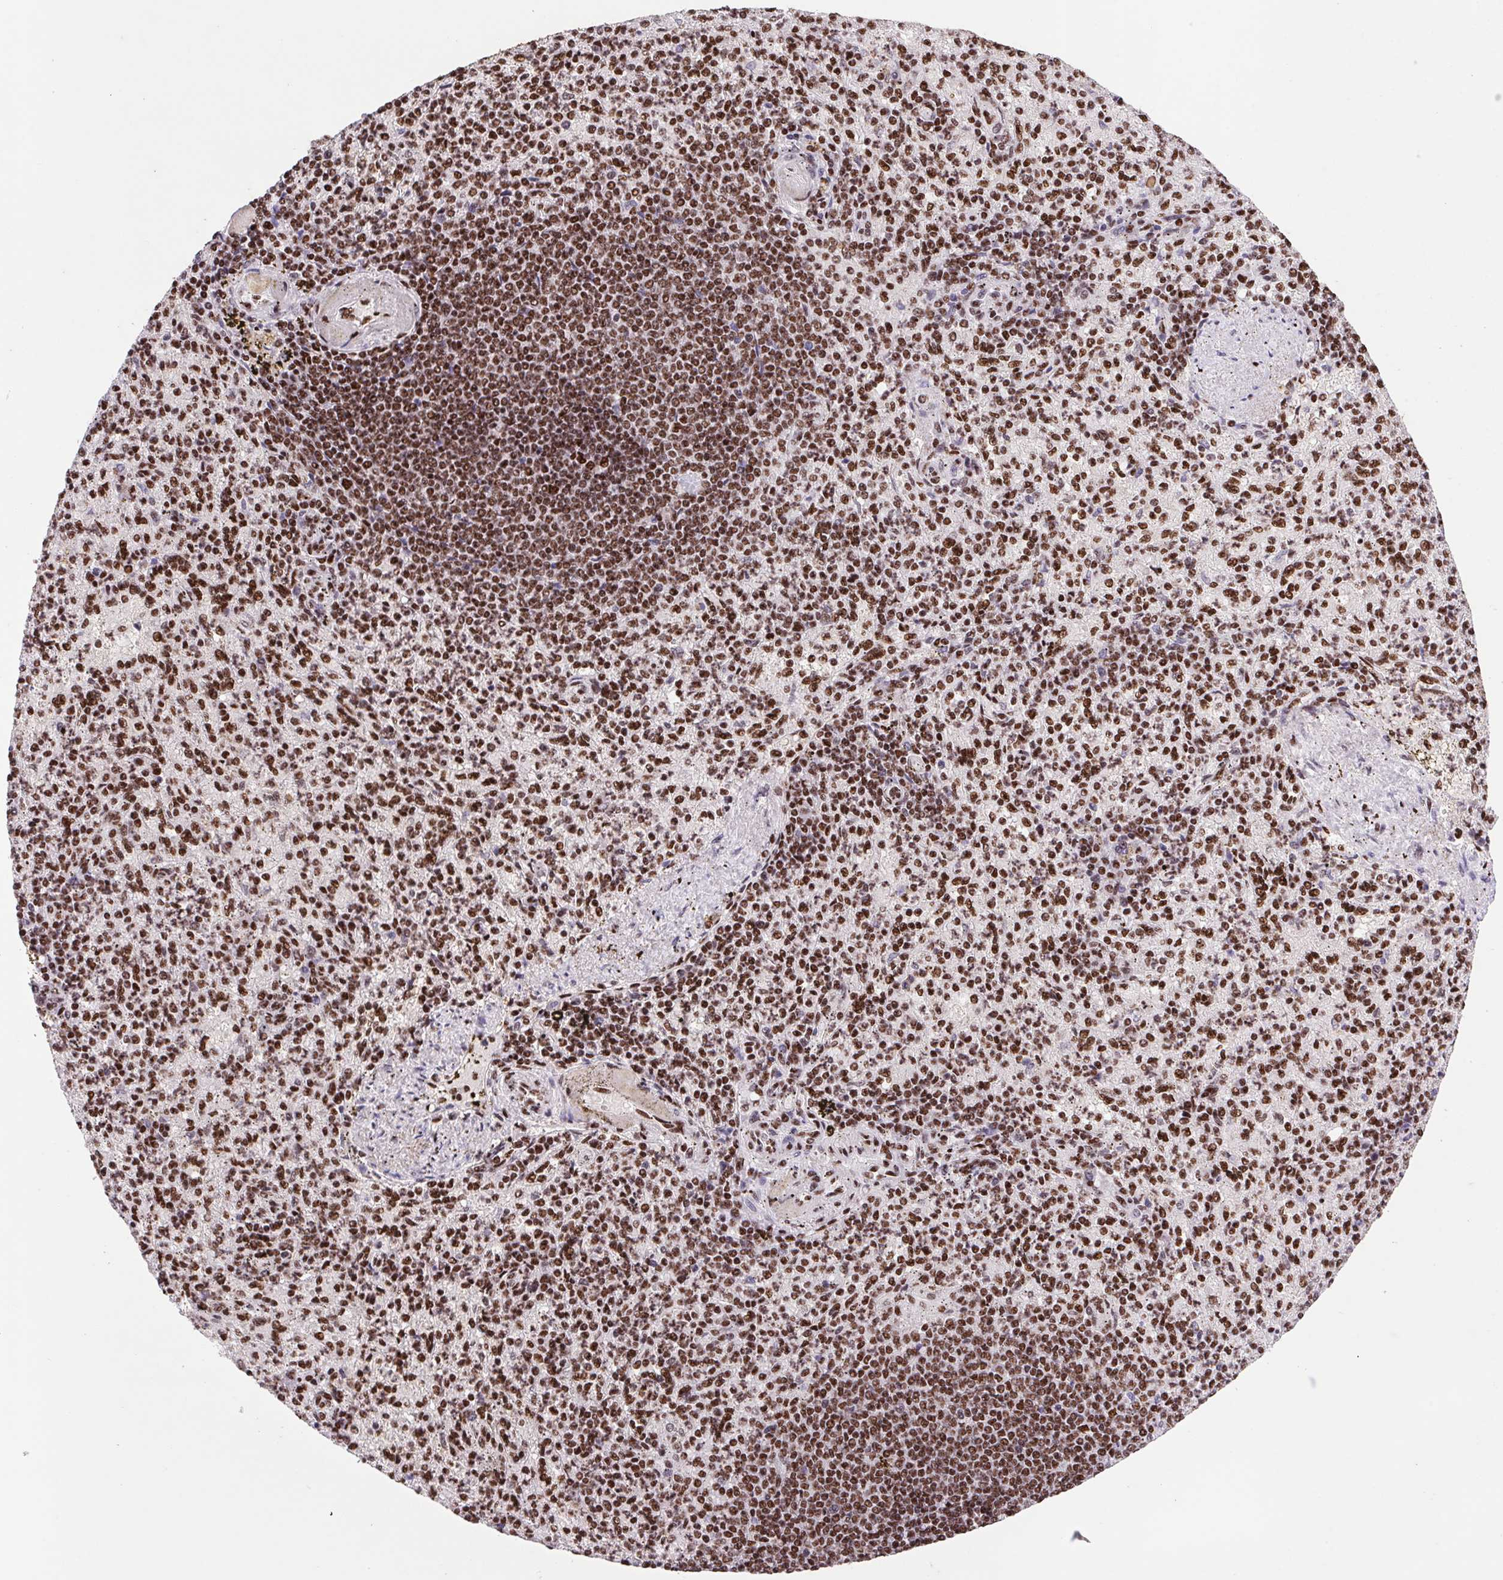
{"staining": {"intensity": "strong", "quantity": ">75%", "location": "nuclear"}, "tissue": "spleen", "cell_type": "Cells in red pulp", "image_type": "normal", "snomed": [{"axis": "morphology", "description": "Normal tissue, NOS"}, {"axis": "topography", "description": "Spleen"}], "caption": "Immunohistochemistry of benign human spleen reveals high levels of strong nuclear staining in about >75% of cells in red pulp.", "gene": "LDLRAD4", "patient": {"sex": "female", "age": 74}}